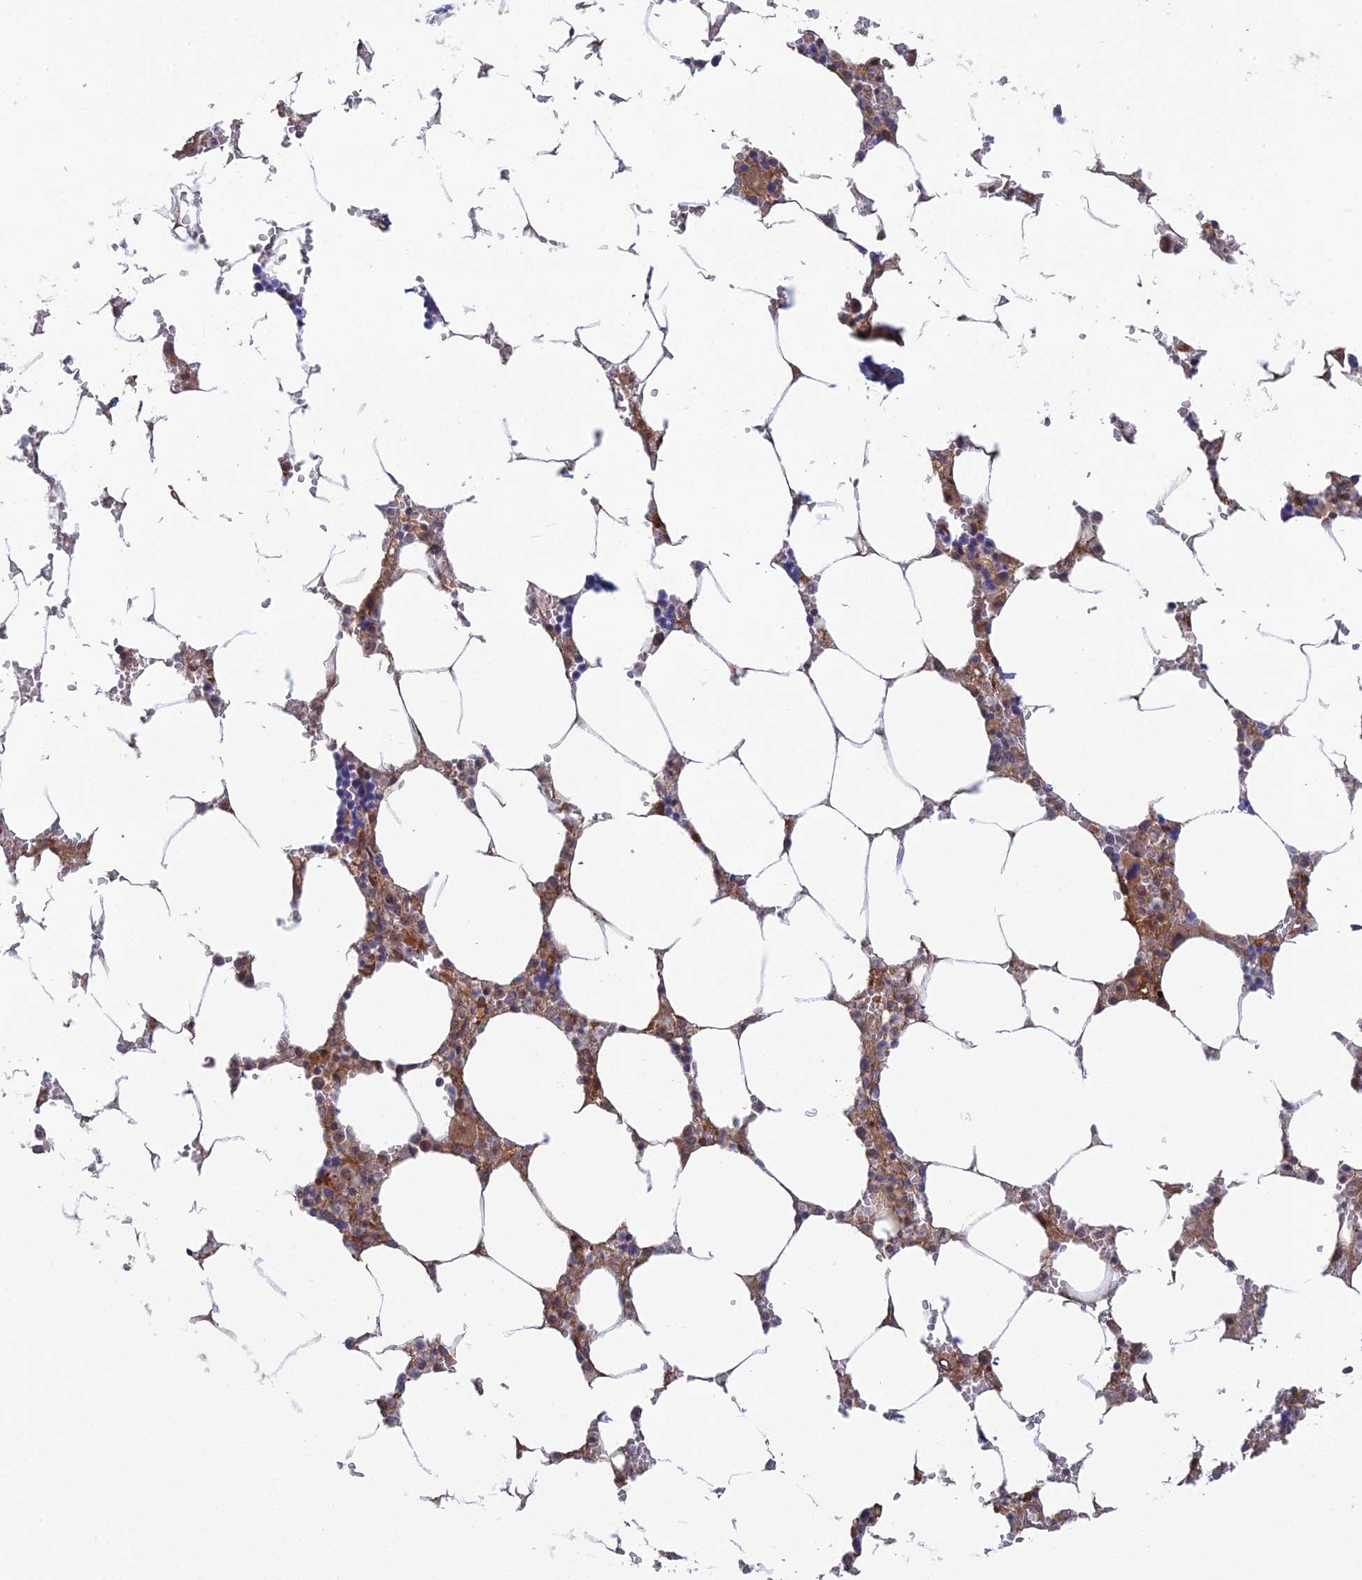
{"staining": {"intensity": "moderate", "quantity": "<25%", "location": "cytoplasmic/membranous"}, "tissue": "bone marrow", "cell_type": "Hematopoietic cells", "image_type": "normal", "snomed": [{"axis": "morphology", "description": "Normal tissue, NOS"}, {"axis": "topography", "description": "Bone marrow"}], "caption": "A brown stain labels moderate cytoplasmic/membranous staining of a protein in hematopoietic cells of unremarkable bone marrow. Ihc stains the protein in brown and the nuclei are stained blue.", "gene": "ABHD1", "patient": {"sex": "male", "age": 70}}